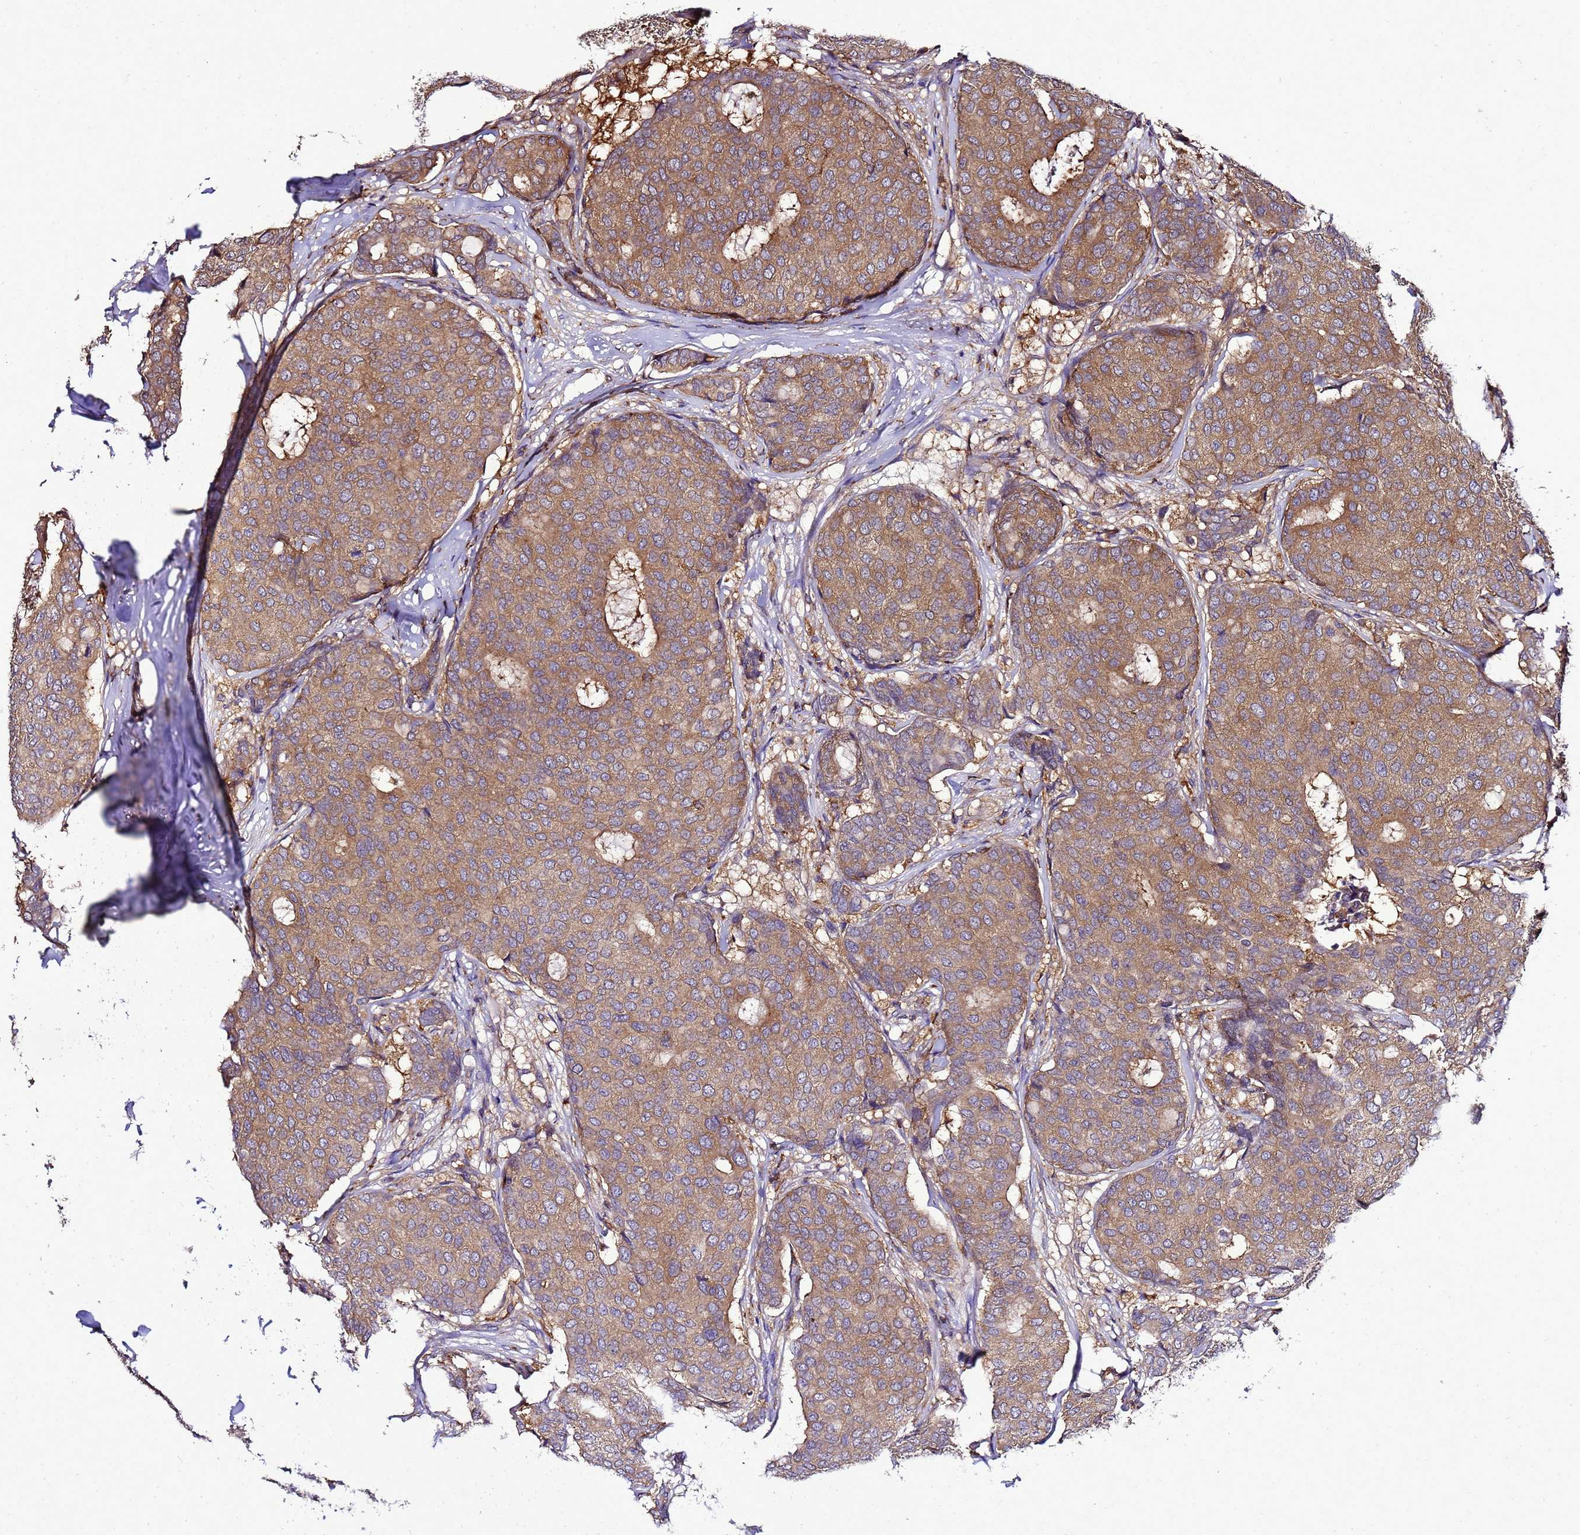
{"staining": {"intensity": "moderate", "quantity": ">75%", "location": "cytoplasmic/membranous"}, "tissue": "breast cancer", "cell_type": "Tumor cells", "image_type": "cancer", "snomed": [{"axis": "morphology", "description": "Duct carcinoma"}, {"axis": "topography", "description": "Breast"}], "caption": "An immunohistochemistry photomicrograph of tumor tissue is shown. Protein staining in brown highlights moderate cytoplasmic/membranous positivity in breast cancer (invasive ductal carcinoma) within tumor cells. The protein of interest is stained brown, and the nuclei are stained in blue (DAB (3,3'-diaminobenzidine) IHC with brightfield microscopy, high magnification).", "gene": "TRABD", "patient": {"sex": "female", "age": 75}}